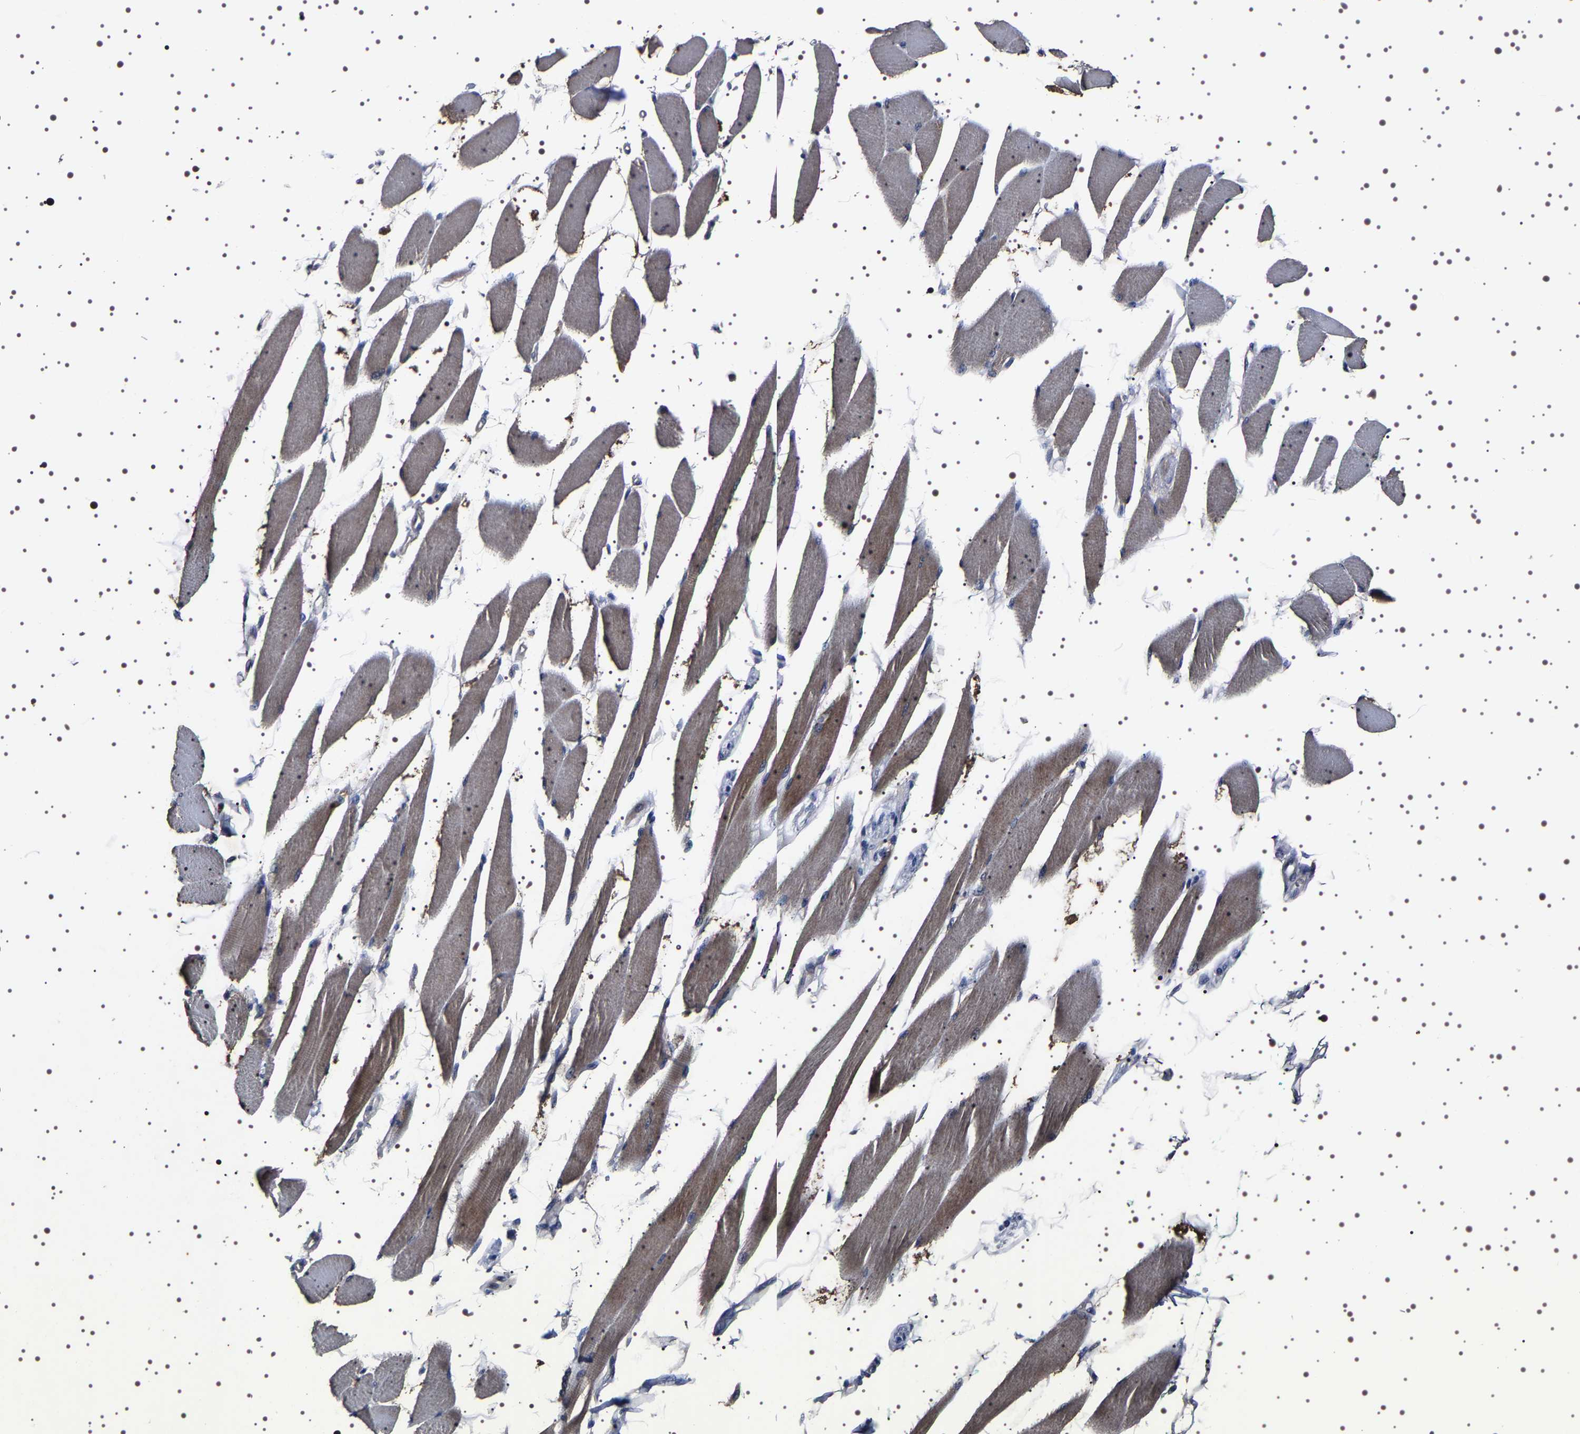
{"staining": {"intensity": "moderate", "quantity": "25%-75%", "location": "cytoplasmic/membranous"}, "tissue": "skeletal muscle", "cell_type": "Myocytes", "image_type": "normal", "snomed": [{"axis": "morphology", "description": "Normal tissue, NOS"}, {"axis": "topography", "description": "Skeletal muscle"}, {"axis": "topography", "description": "Oral tissue"}, {"axis": "topography", "description": "Peripheral nerve tissue"}], "caption": "Immunohistochemical staining of unremarkable human skeletal muscle displays medium levels of moderate cytoplasmic/membranous expression in about 25%-75% of myocytes.", "gene": "TARBP1", "patient": {"sex": "female", "age": 84}}